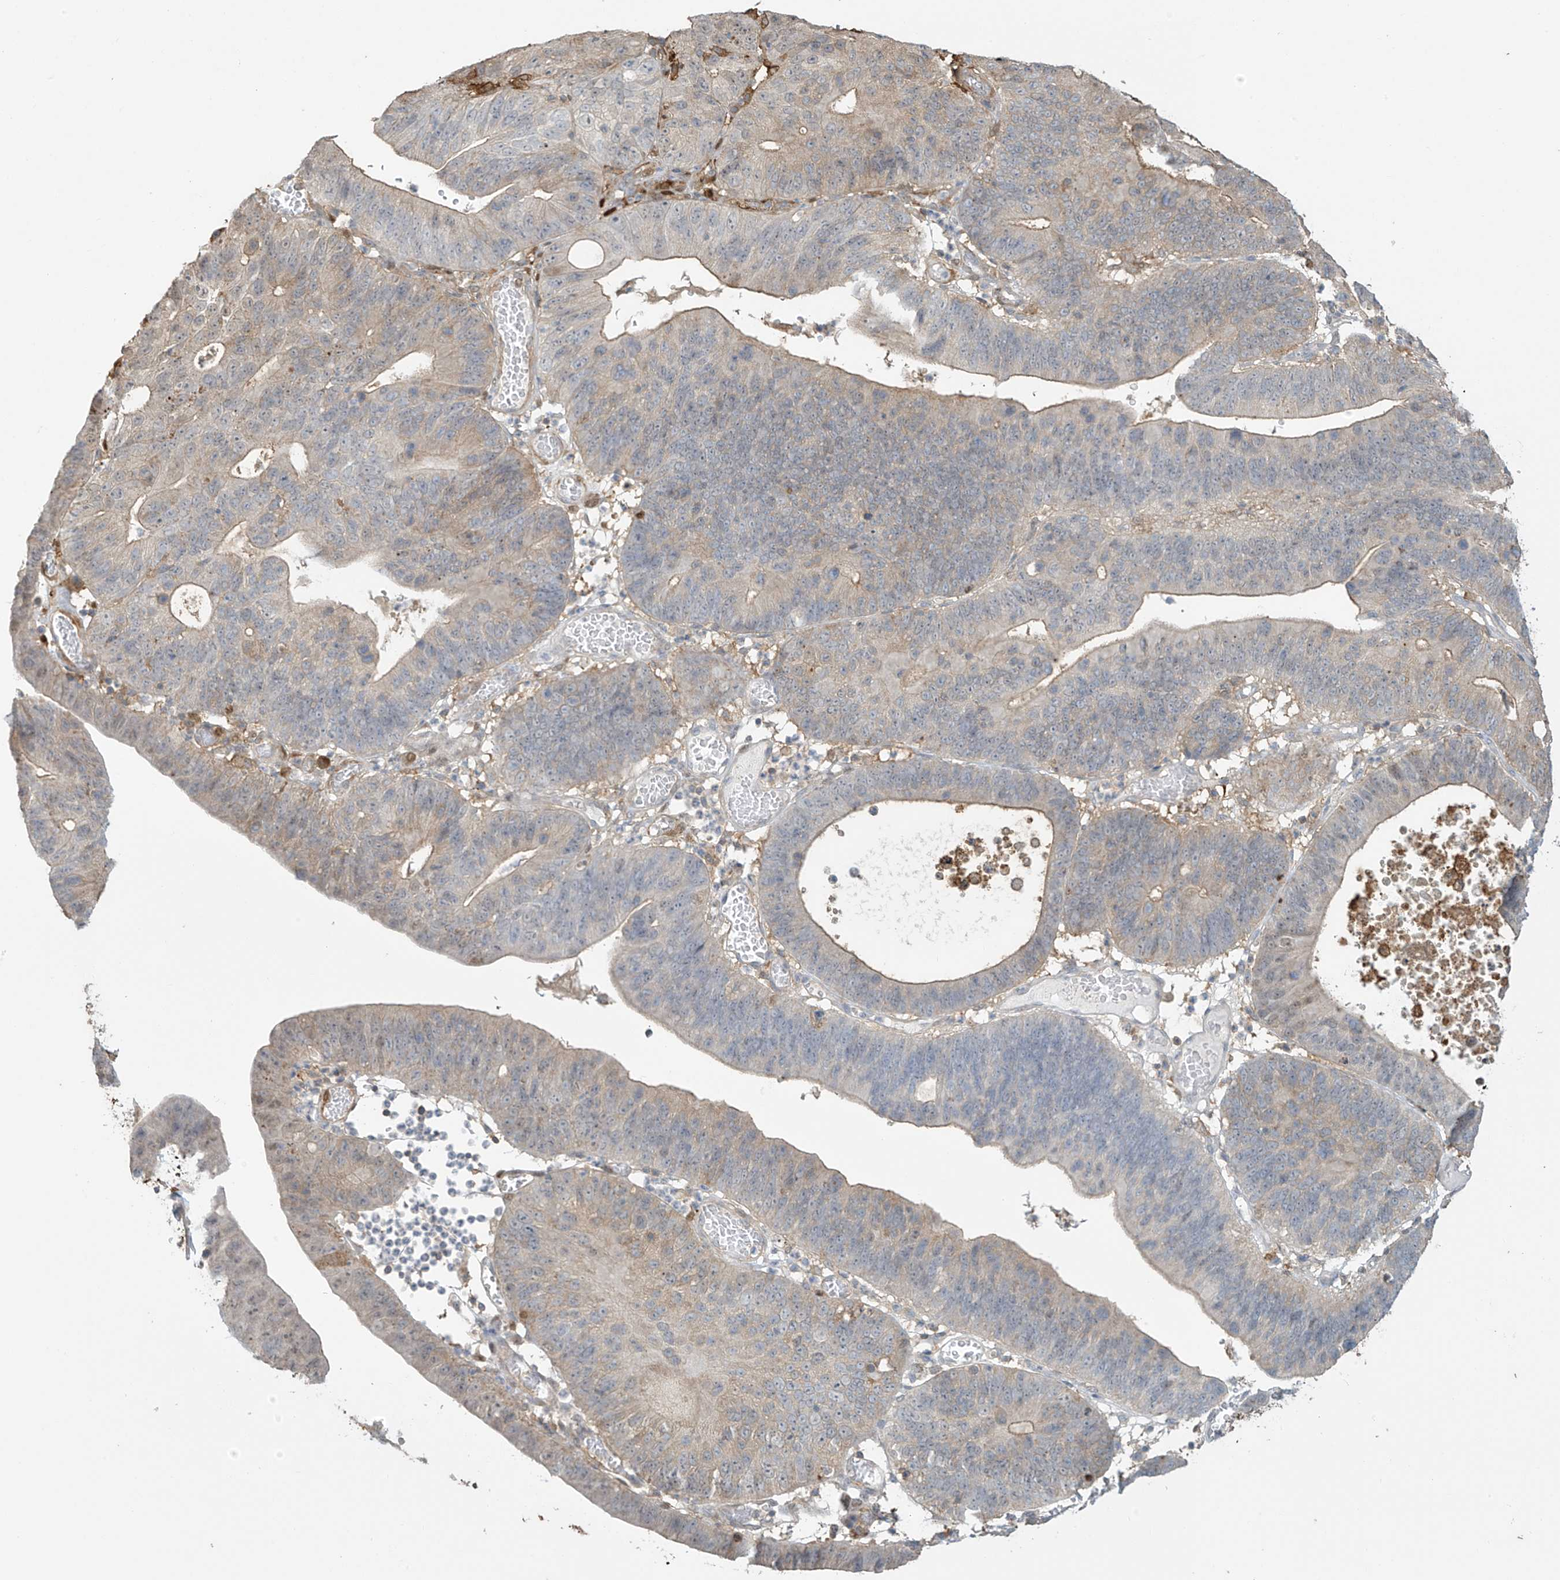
{"staining": {"intensity": "weak", "quantity": "25%-75%", "location": "cytoplasmic/membranous"}, "tissue": "stomach cancer", "cell_type": "Tumor cells", "image_type": "cancer", "snomed": [{"axis": "morphology", "description": "Adenocarcinoma, NOS"}, {"axis": "topography", "description": "Stomach"}], "caption": "A micrograph of human stomach adenocarcinoma stained for a protein exhibits weak cytoplasmic/membranous brown staining in tumor cells.", "gene": "TAGAP", "patient": {"sex": "male", "age": 59}}